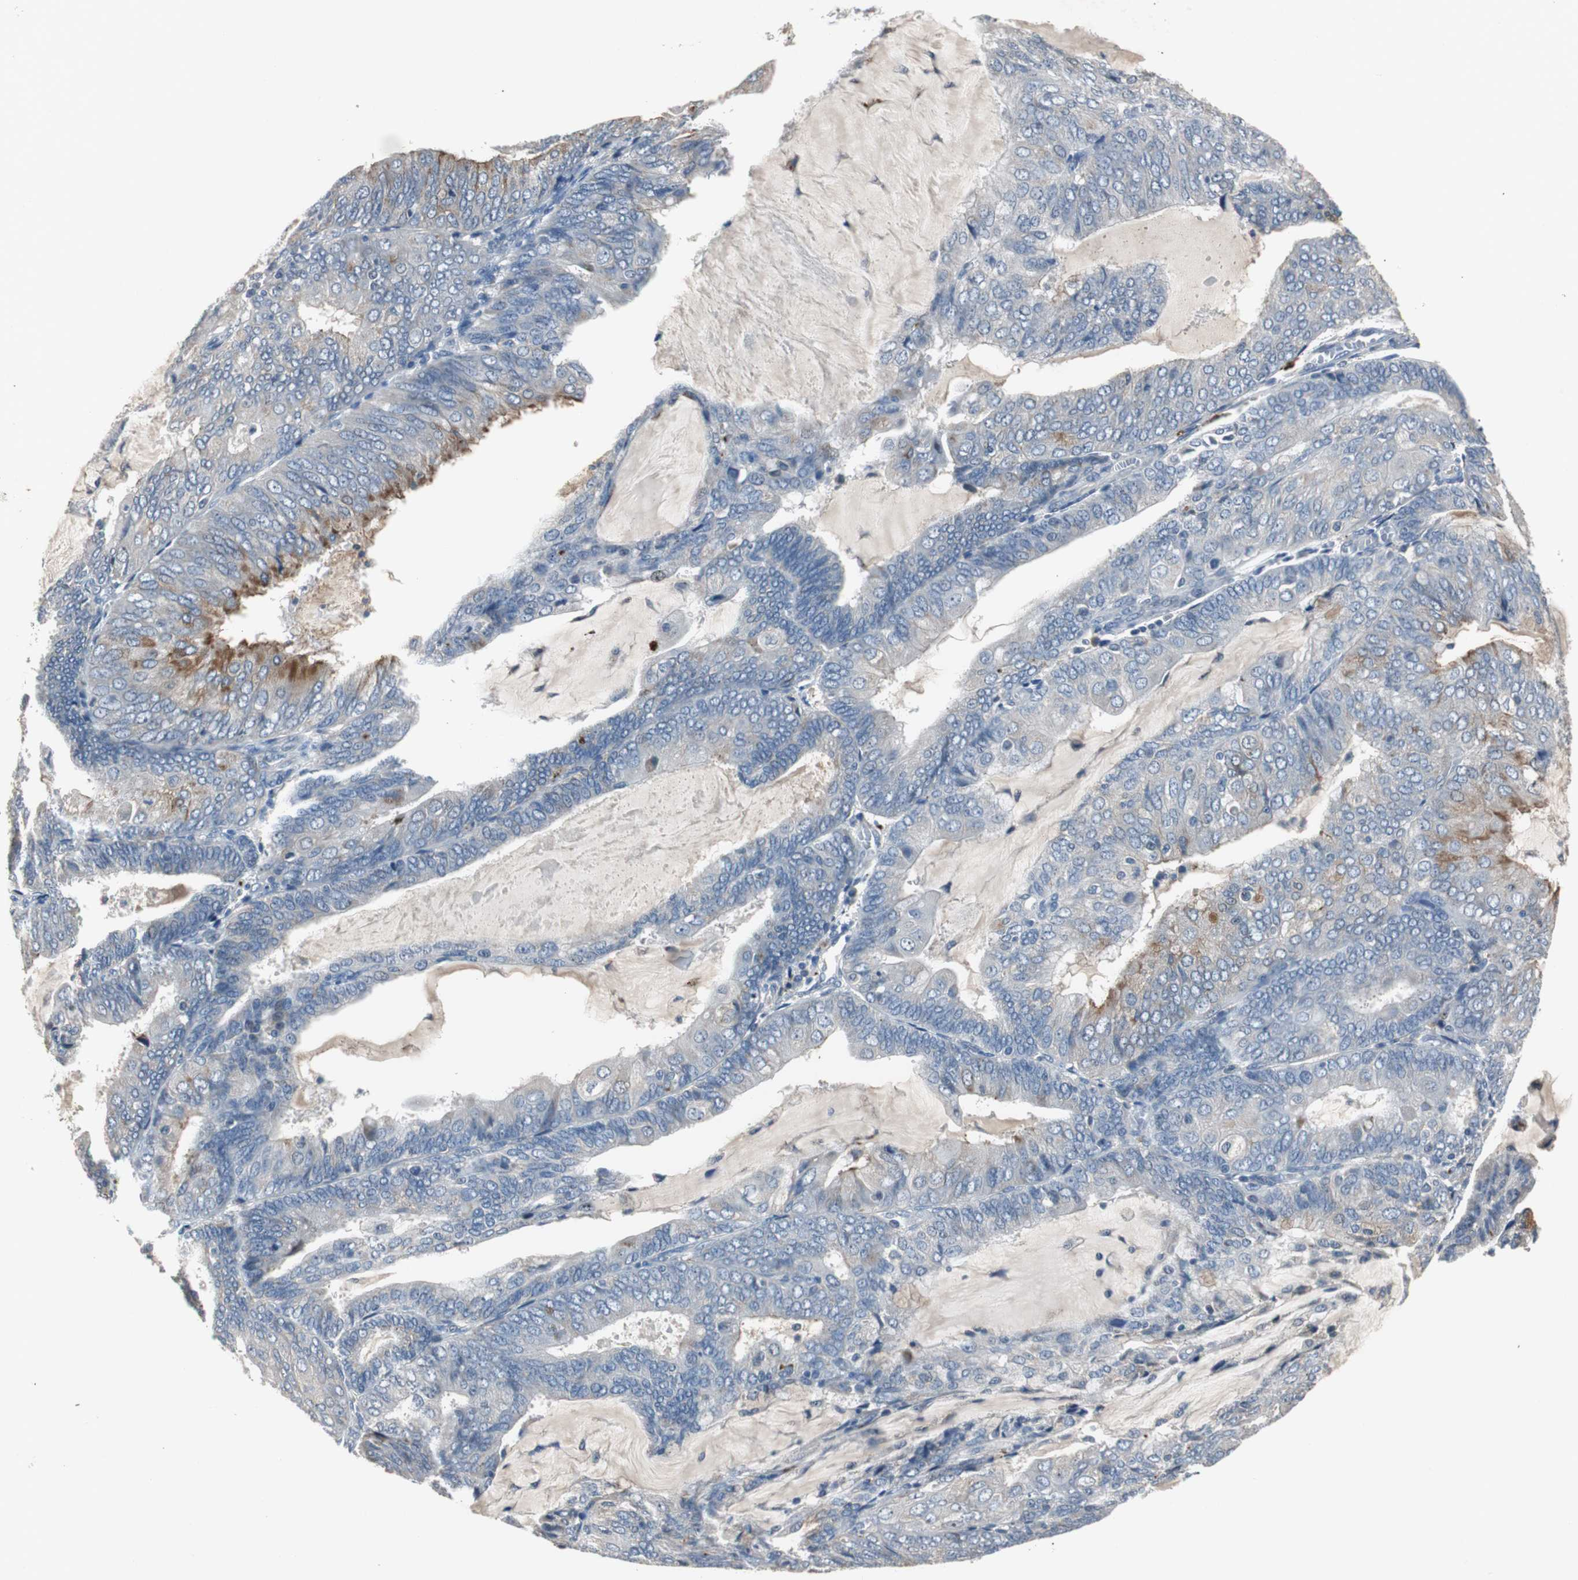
{"staining": {"intensity": "moderate", "quantity": "<25%", "location": "cytoplasmic/membranous"}, "tissue": "endometrial cancer", "cell_type": "Tumor cells", "image_type": "cancer", "snomed": [{"axis": "morphology", "description": "Adenocarcinoma, NOS"}, {"axis": "topography", "description": "Endometrium"}], "caption": "This micrograph reveals endometrial cancer stained with immunohistochemistry (IHC) to label a protein in brown. The cytoplasmic/membranous of tumor cells show moderate positivity for the protein. Nuclei are counter-stained blue.", "gene": "PCYT1B", "patient": {"sex": "female", "age": 81}}